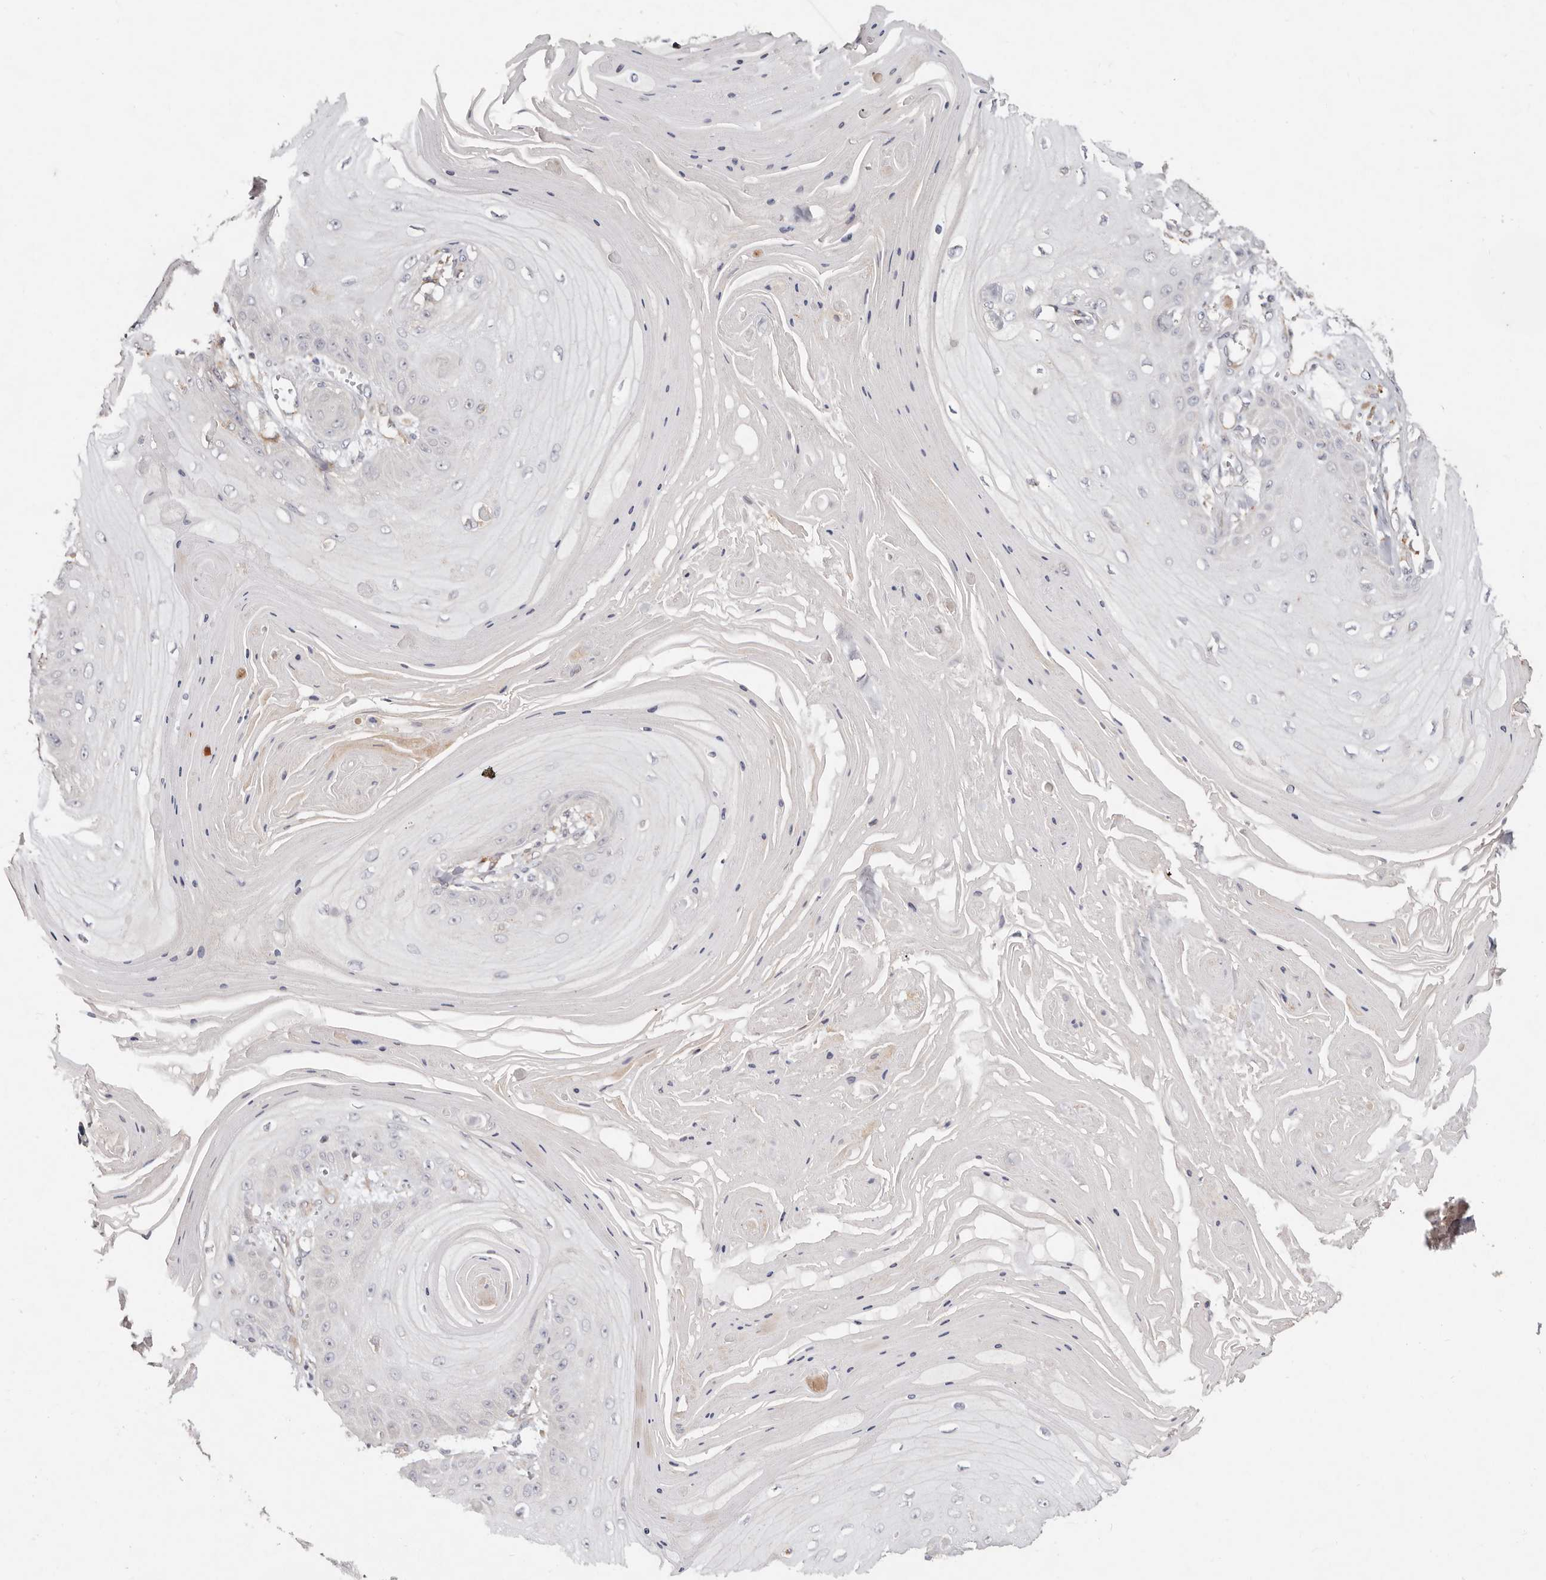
{"staining": {"intensity": "negative", "quantity": "none", "location": "none"}, "tissue": "skin cancer", "cell_type": "Tumor cells", "image_type": "cancer", "snomed": [{"axis": "morphology", "description": "Squamous cell carcinoma, NOS"}, {"axis": "topography", "description": "Skin"}], "caption": "High magnification brightfield microscopy of skin cancer (squamous cell carcinoma) stained with DAB (brown) and counterstained with hematoxylin (blue): tumor cells show no significant expression.", "gene": "THBS3", "patient": {"sex": "male", "age": 74}}